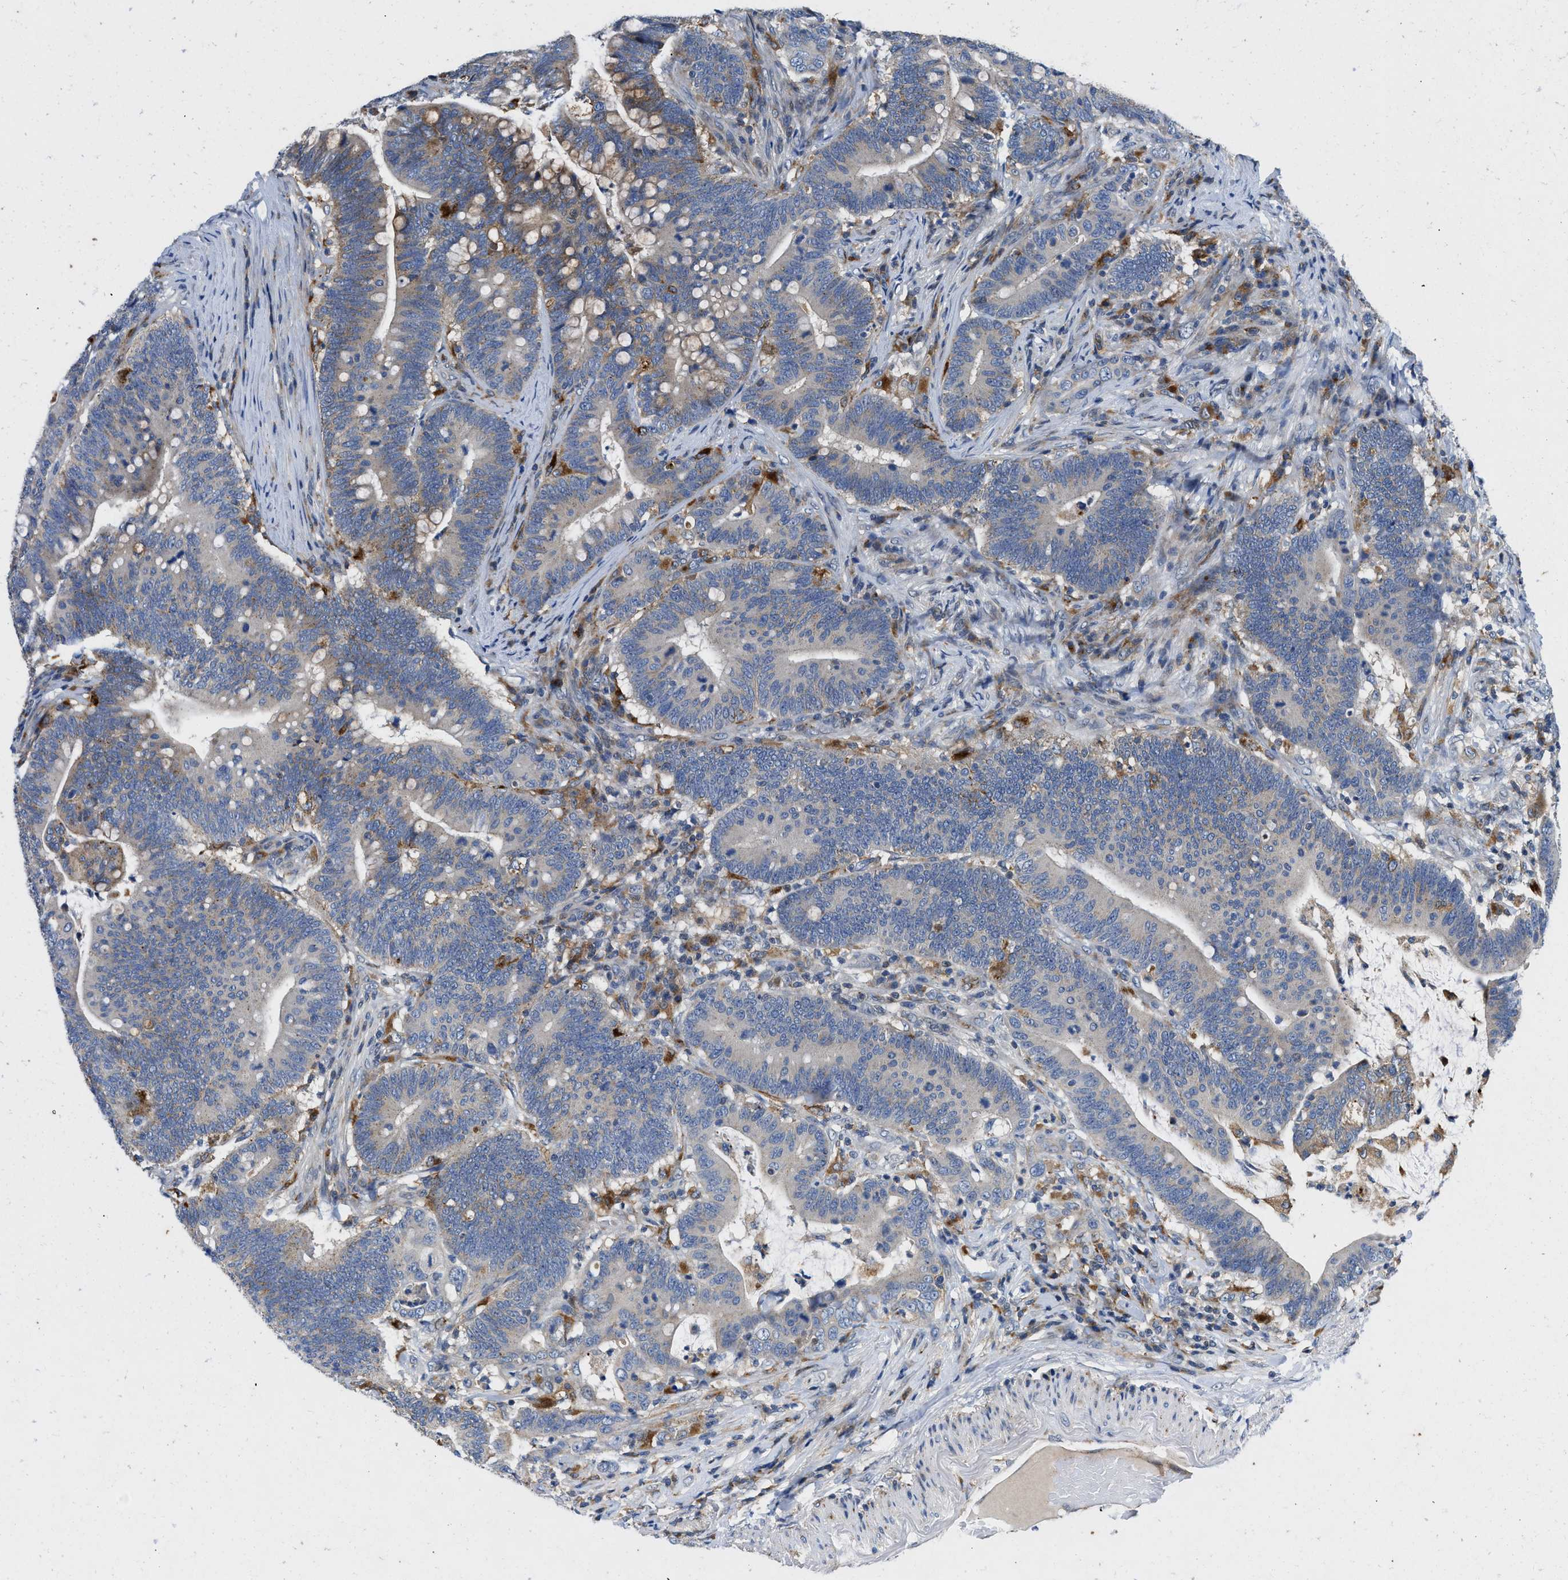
{"staining": {"intensity": "moderate", "quantity": "<25%", "location": "cytoplasmic/membranous"}, "tissue": "colorectal cancer", "cell_type": "Tumor cells", "image_type": "cancer", "snomed": [{"axis": "morphology", "description": "Normal tissue, NOS"}, {"axis": "morphology", "description": "Adenocarcinoma, NOS"}, {"axis": "topography", "description": "Colon"}], "caption": "Immunohistochemical staining of human colorectal adenocarcinoma demonstrates moderate cytoplasmic/membranous protein expression in about <25% of tumor cells.", "gene": "ENPP4", "patient": {"sex": "female", "age": 66}}